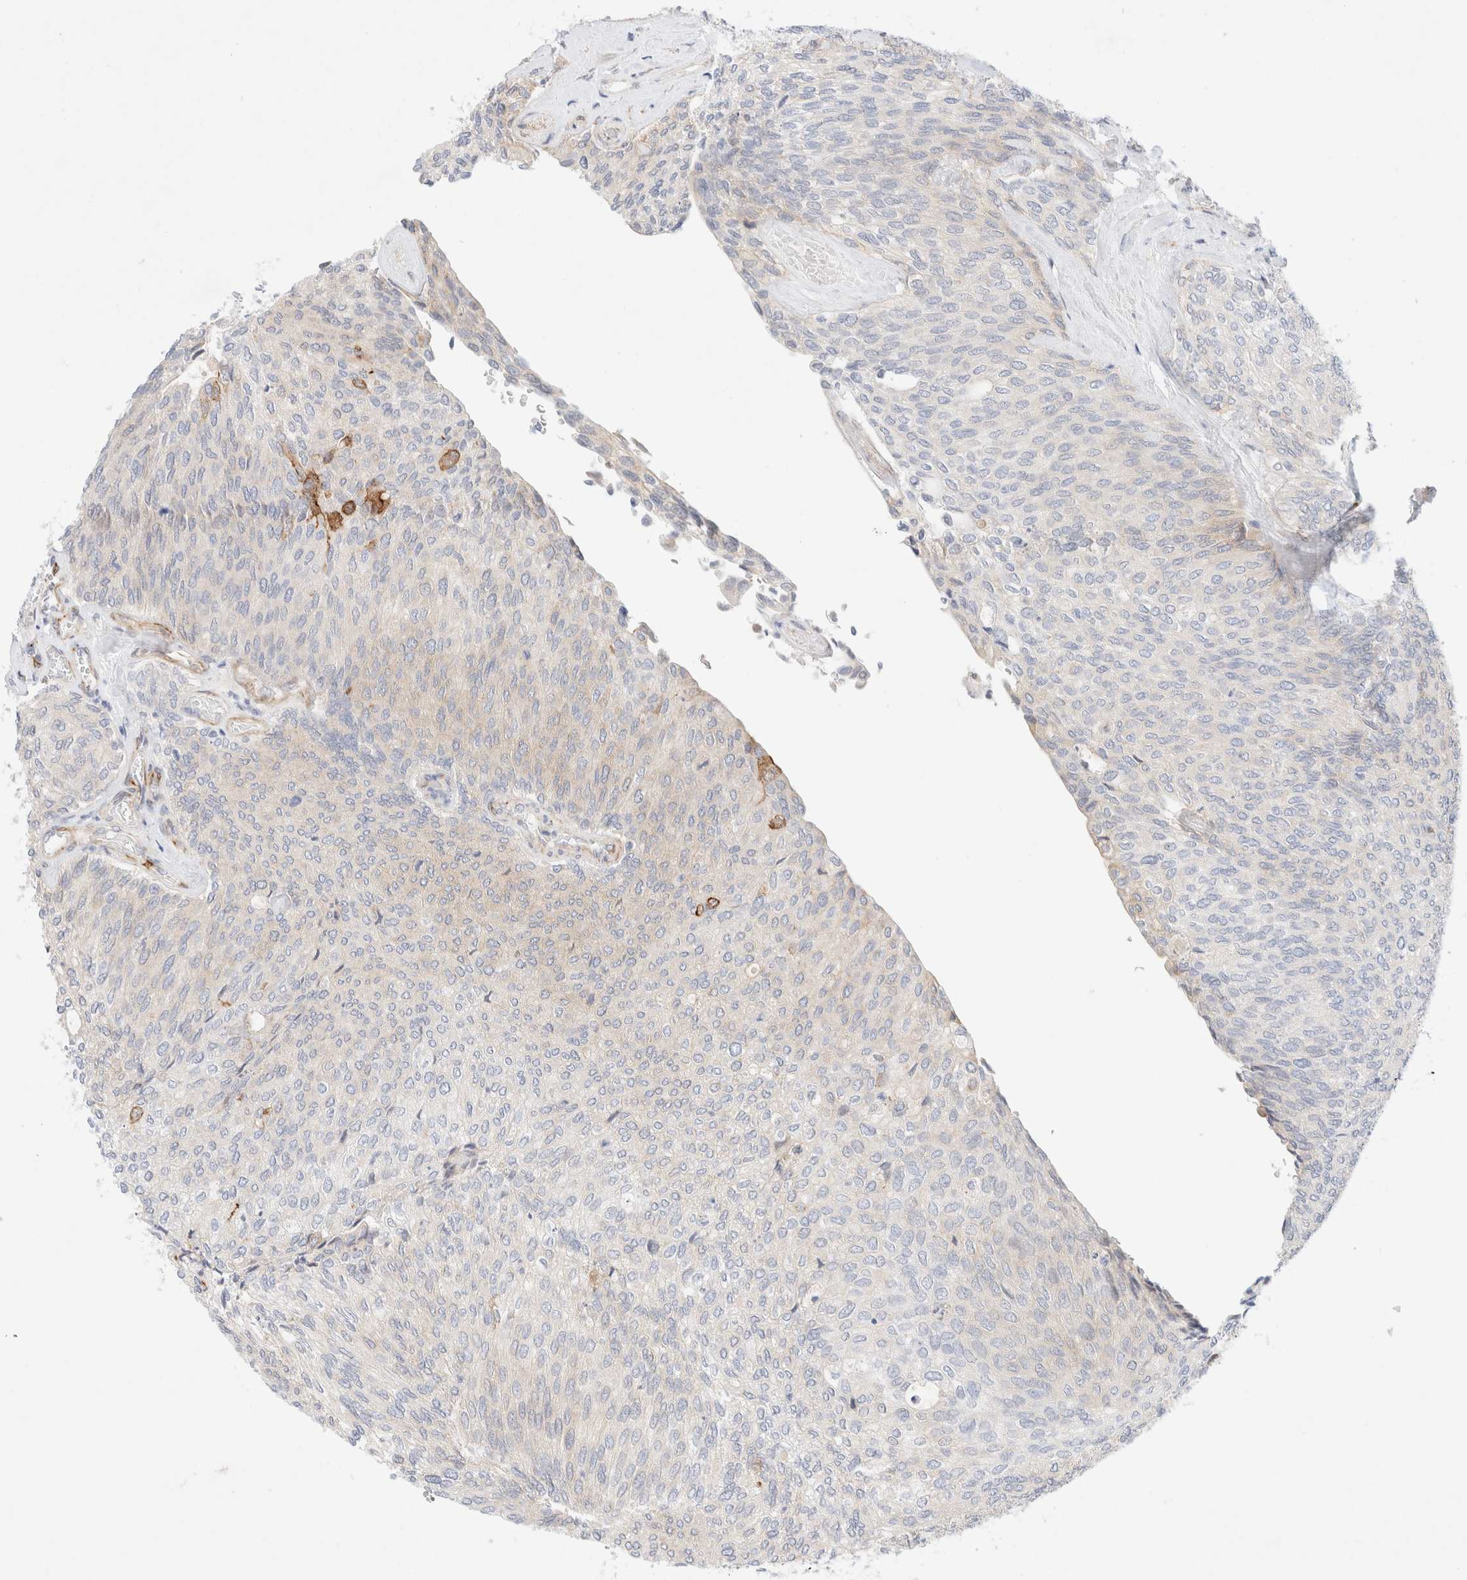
{"staining": {"intensity": "weak", "quantity": "<25%", "location": "cytoplasmic/membranous"}, "tissue": "urothelial cancer", "cell_type": "Tumor cells", "image_type": "cancer", "snomed": [{"axis": "morphology", "description": "Urothelial carcinoma, Low grade"}, {"axis": "topography", "description": "Urinary bladder"}], "caption": "Tumor cells are negative for brown protein staining in urothelial cancer.", "gene": "SLC25A48", "patient": {"sex": "female", "age": 79}}